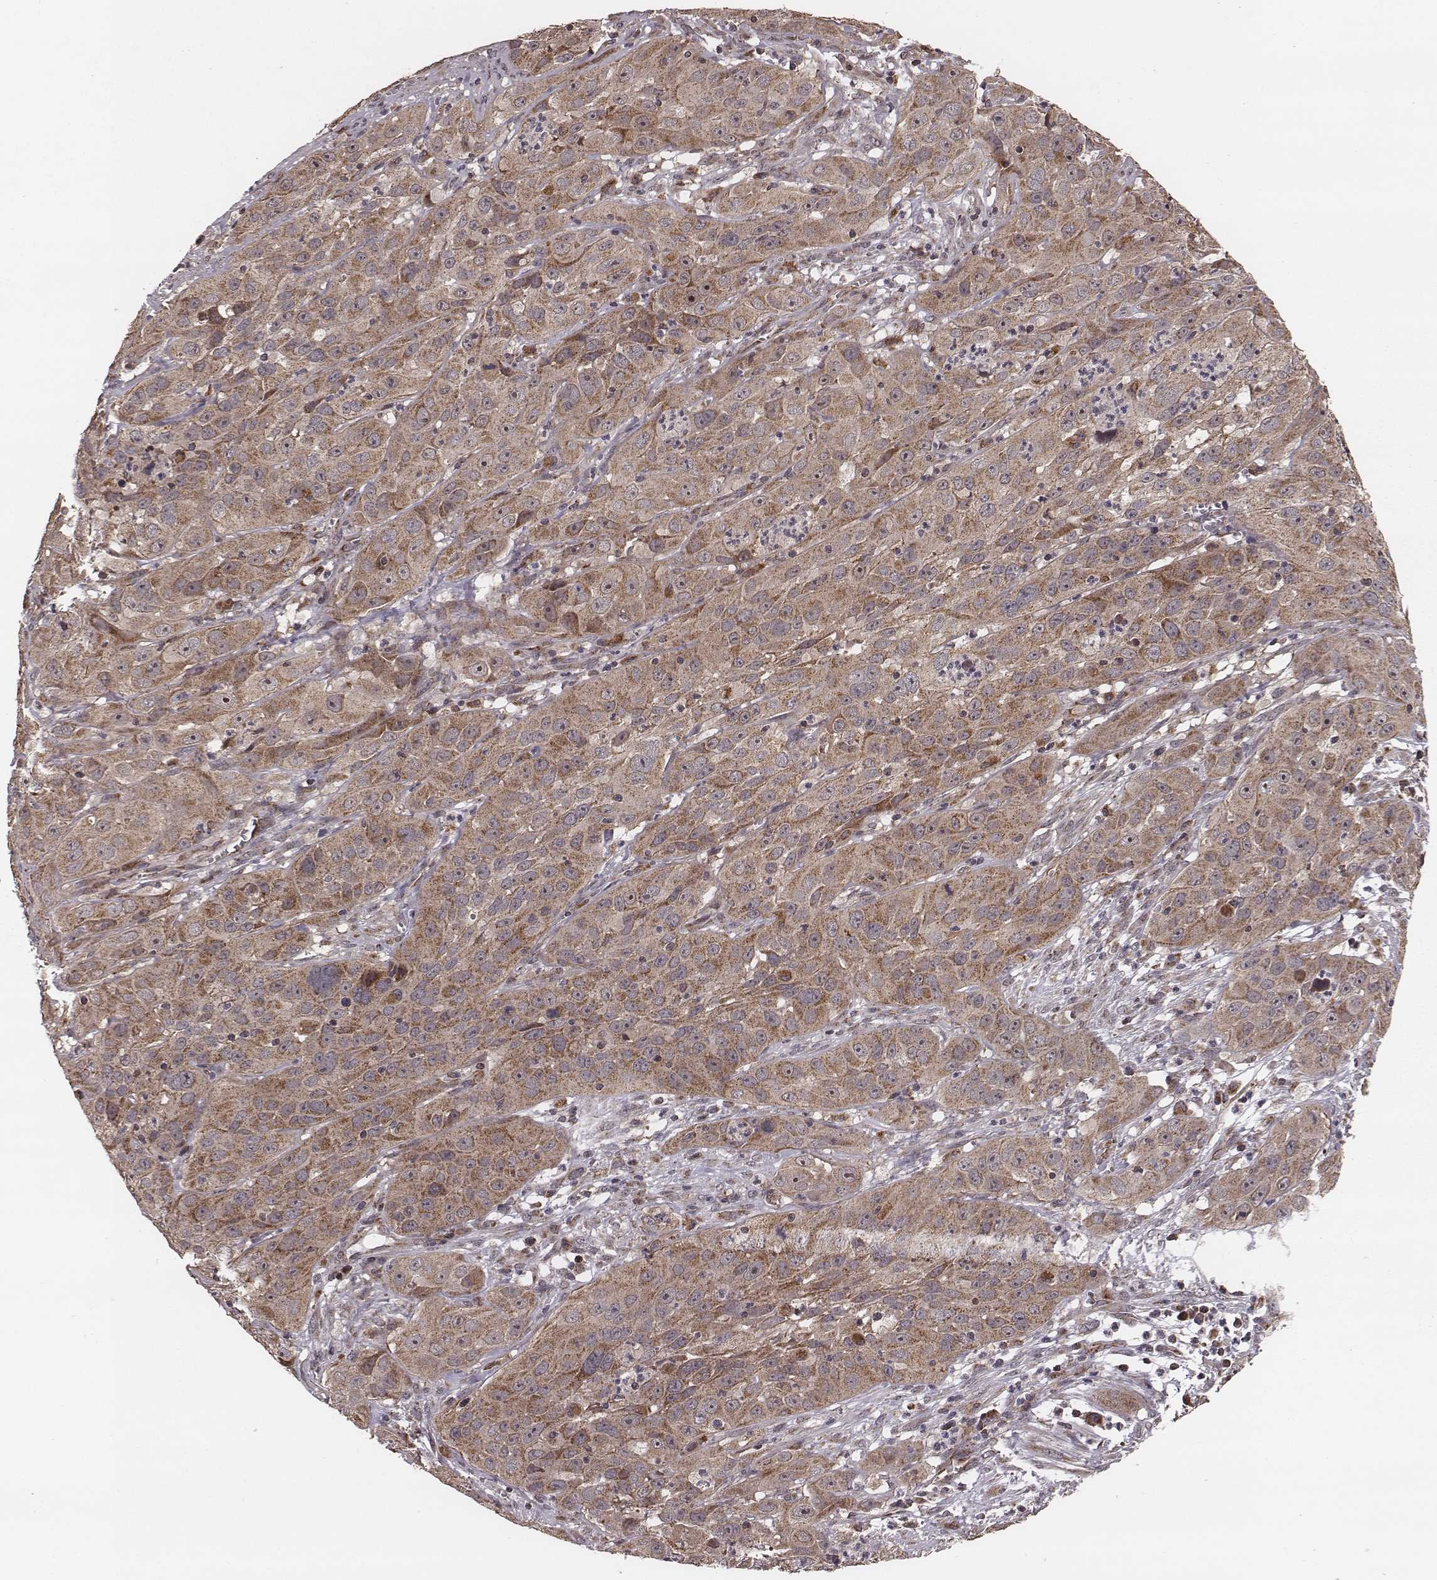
{"staining": {"intensity": "moderate", "quantity": ">75%", "location": "cytoplasmic/membranous"}, "tissue": "cervical cancer", "cell_type": "Tumor cells", "image_type": "cancer", "snomed": [{"axis": "morphology", "description": "Squamous cell carcinoma, NOS"}, {"axis": "topography", "description": "Cervix"}], "caption": "Moderate cytoplasmic/membranous expression is present in about >75% of tumor cells in cervical cancer (squamous cell carcinoma). (DAB (3,3'-diaminobenzidine) IHC, brown staining for protein, blue staining for nuclei).", "gene": "ZDHHC21", "patient": {"sex": "female", "age": 32}}